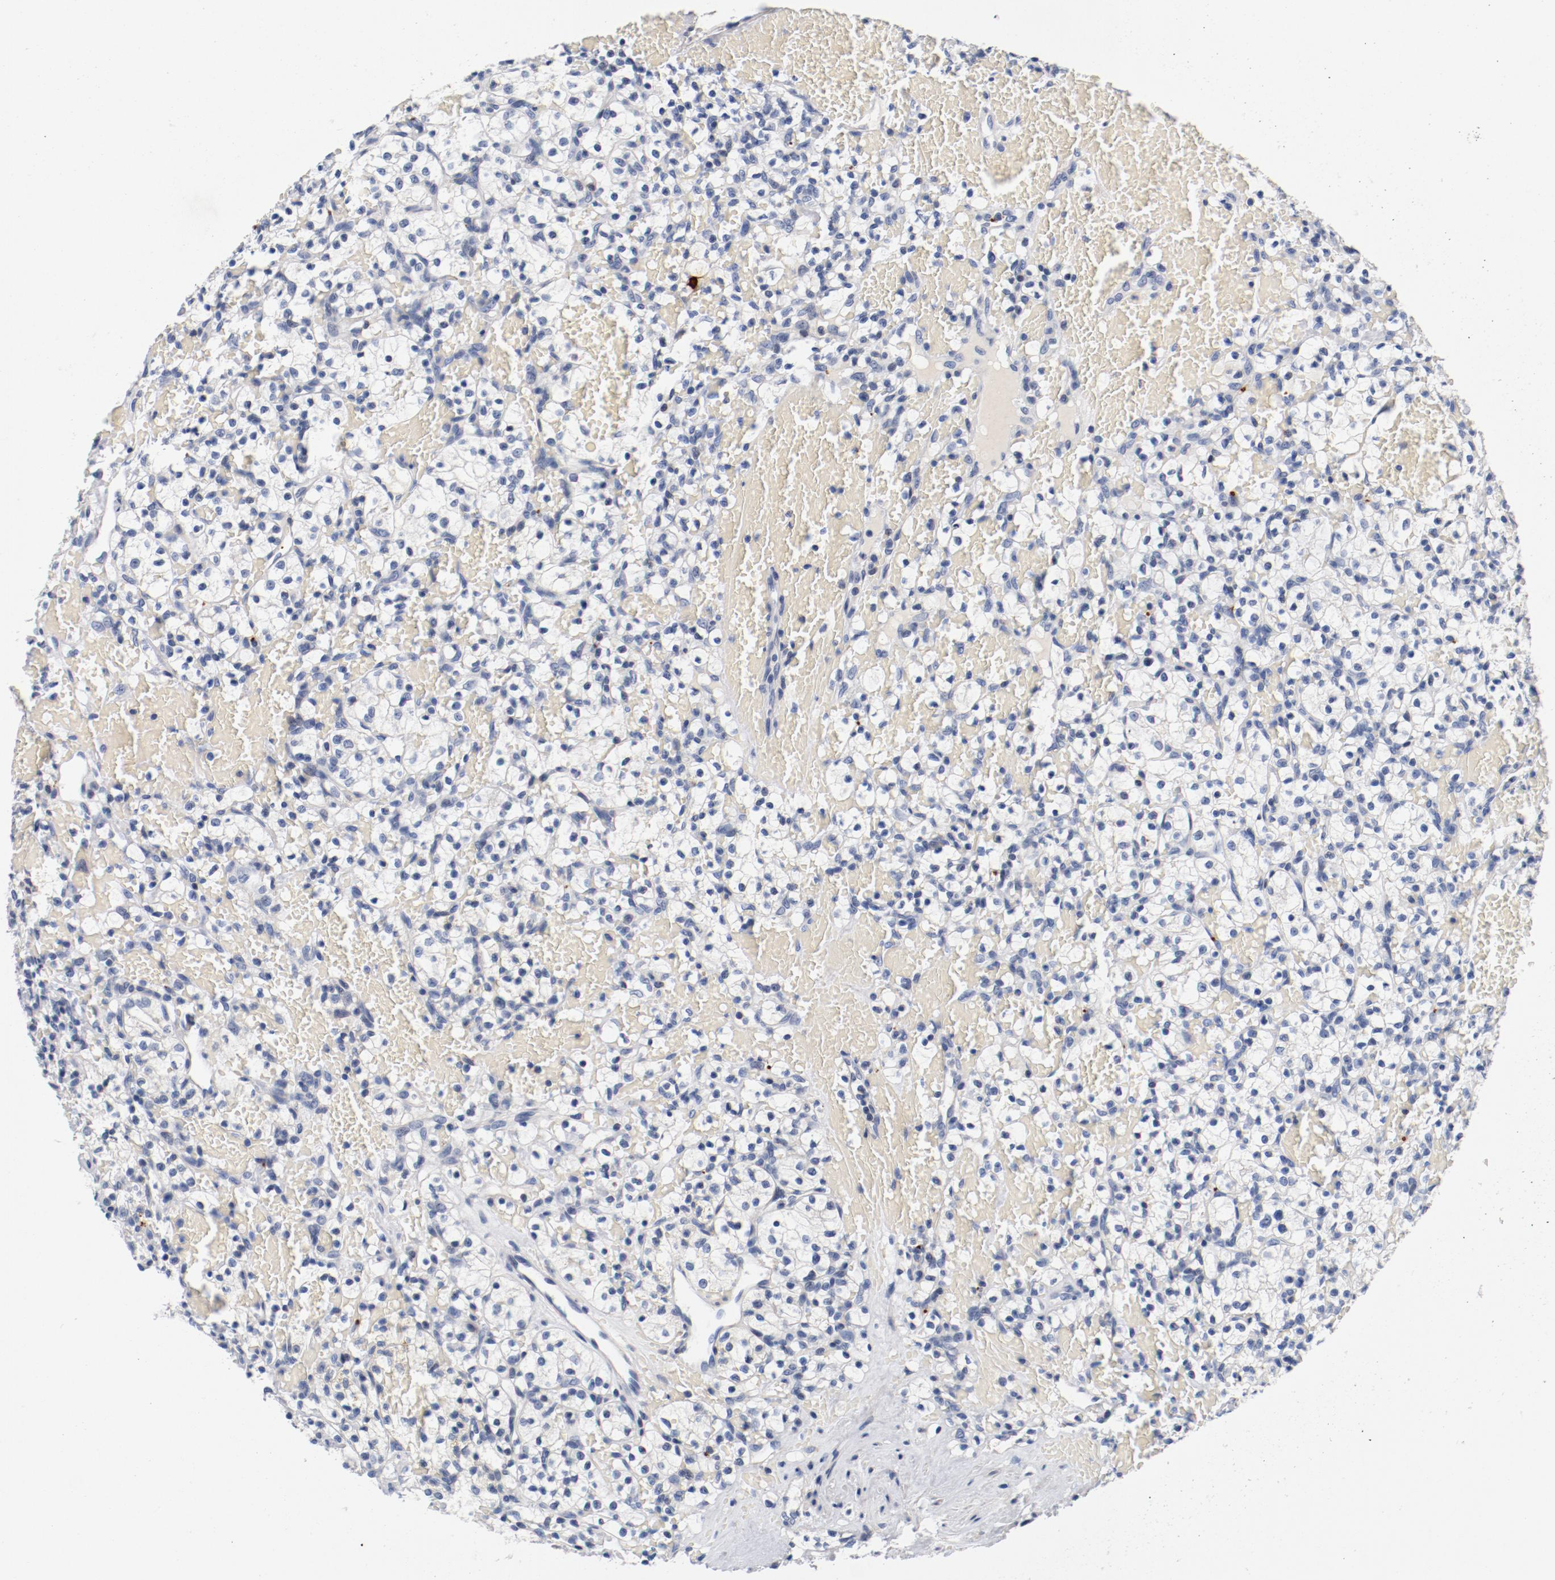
{"staining": {"intensity": "weak", "quantity": "<25%", "location": "cytoplasmic/membranous"}, "tissue": "renal cancer", "cell_type": "Tumor cells", "image_type": "cancer", "snomed": [{"axis": "morphology", "description": "Adenocarcinoma, NOS"}, {"axis": "topography", "description": "Kidney"}], "caption": "Photomicrograph shows no protein positivity in tumor cells of adenocarcinoma (renal) tissue. (Stains: DAB immunohistochemistry with hematoxylin counter stain, Microscopy: brightfield microscopy at high magnification).", "gene": "PIM1", "patient": {"sex": "female", "age": 60}}